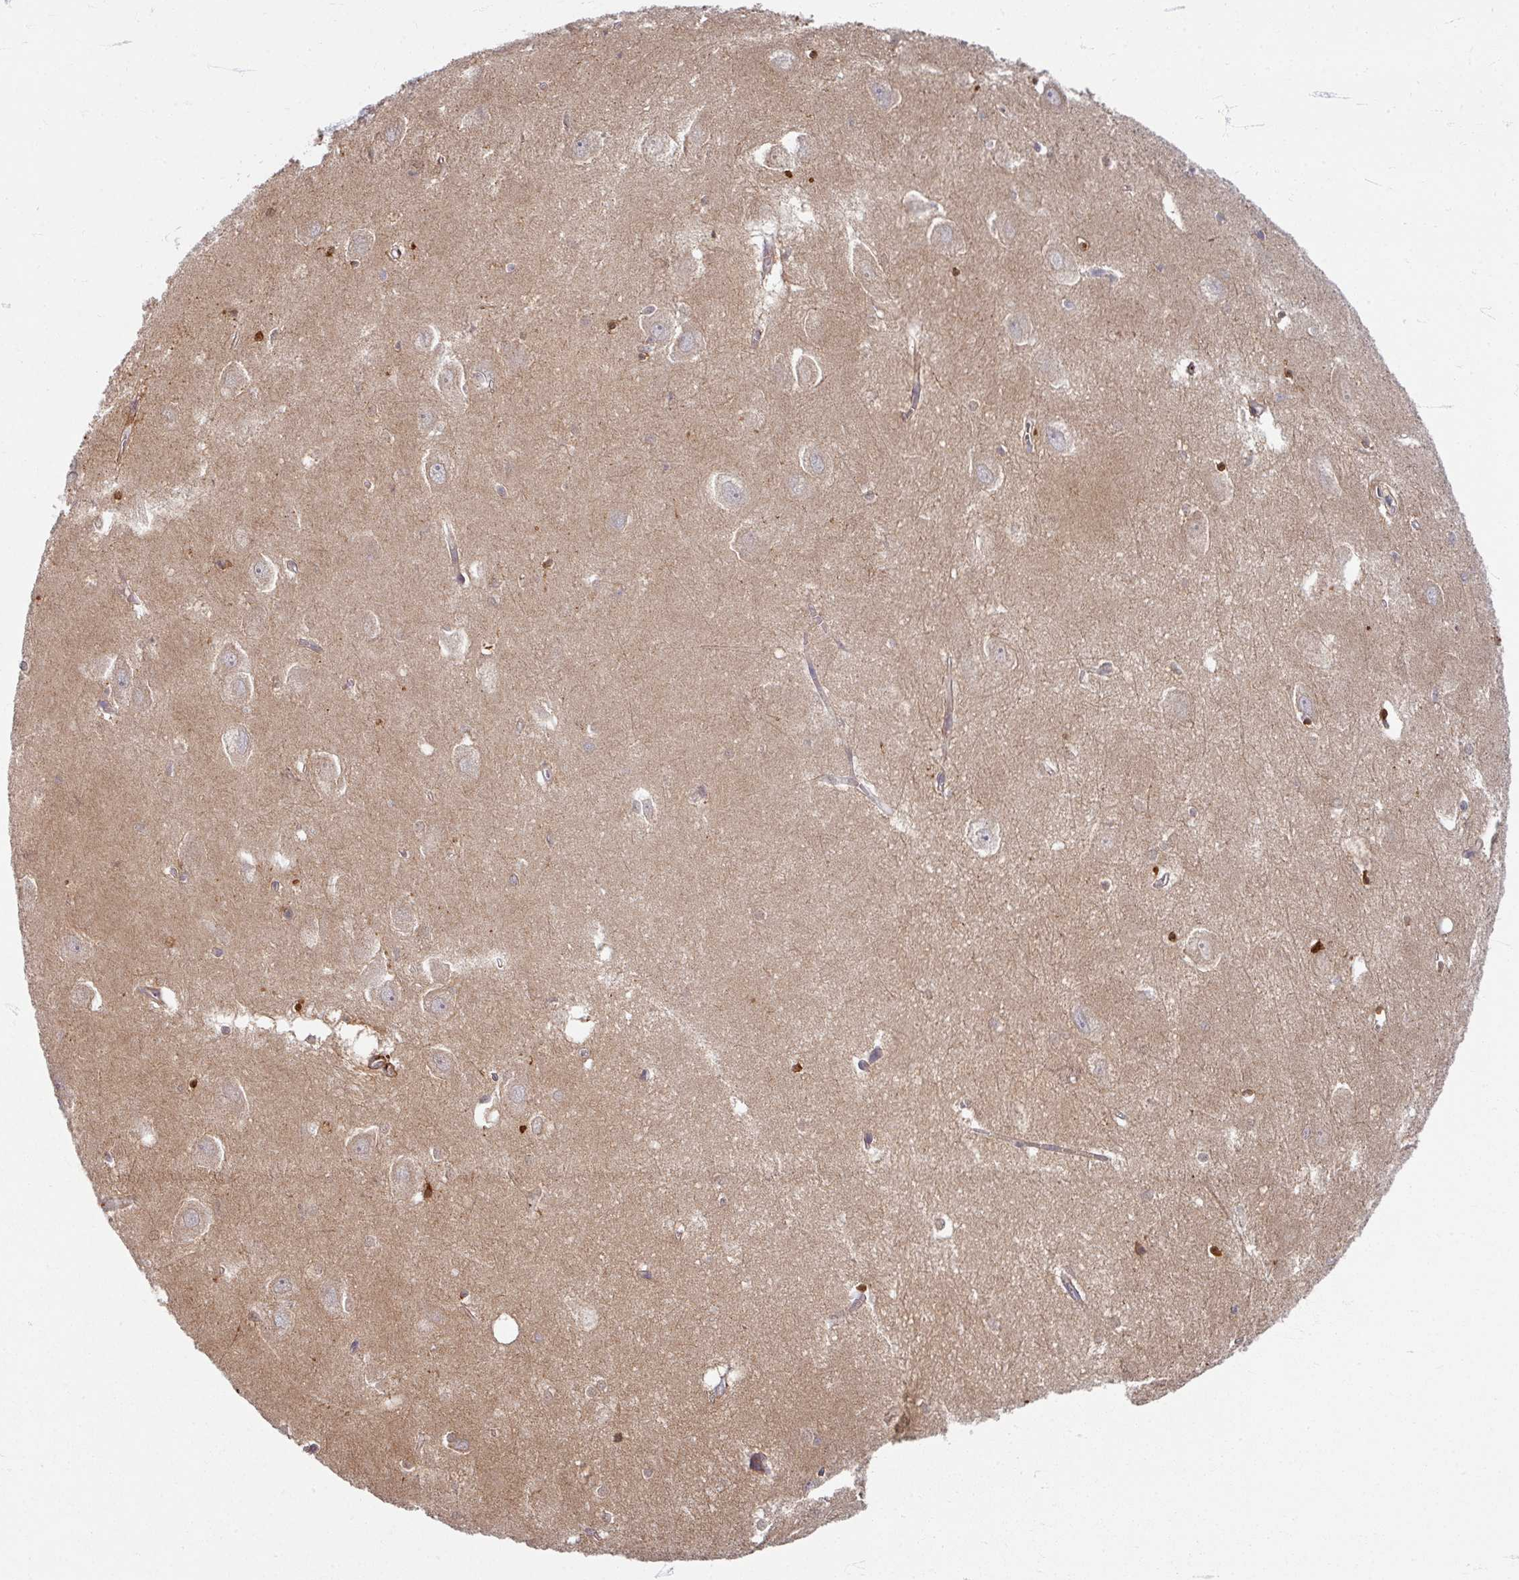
{"staining": {"intensity": "moderate", "quantity": "<25%", "location": "cytoplasmic/membranous,nuclear"}, "tissue": "hippocampus", "cell_type": "Glial cells", "image_type": "normal", "snomed": [{"axis": "morphology", "description": "Normal tissue, NOS"}, {"axis": "topography", "description": "Hippocampus"}], "caption": "Hippocampus stained for a protein exhibits moderate cytoplasmic/membranous,nuclear positivity in glial cells. (DAB (3,3'-diaminobenzidine) IHC, brown staining for protein, blue staining for nuclei).", "gene": "GABARAPL1", "patient": {"sex": "female", "age": 64}}